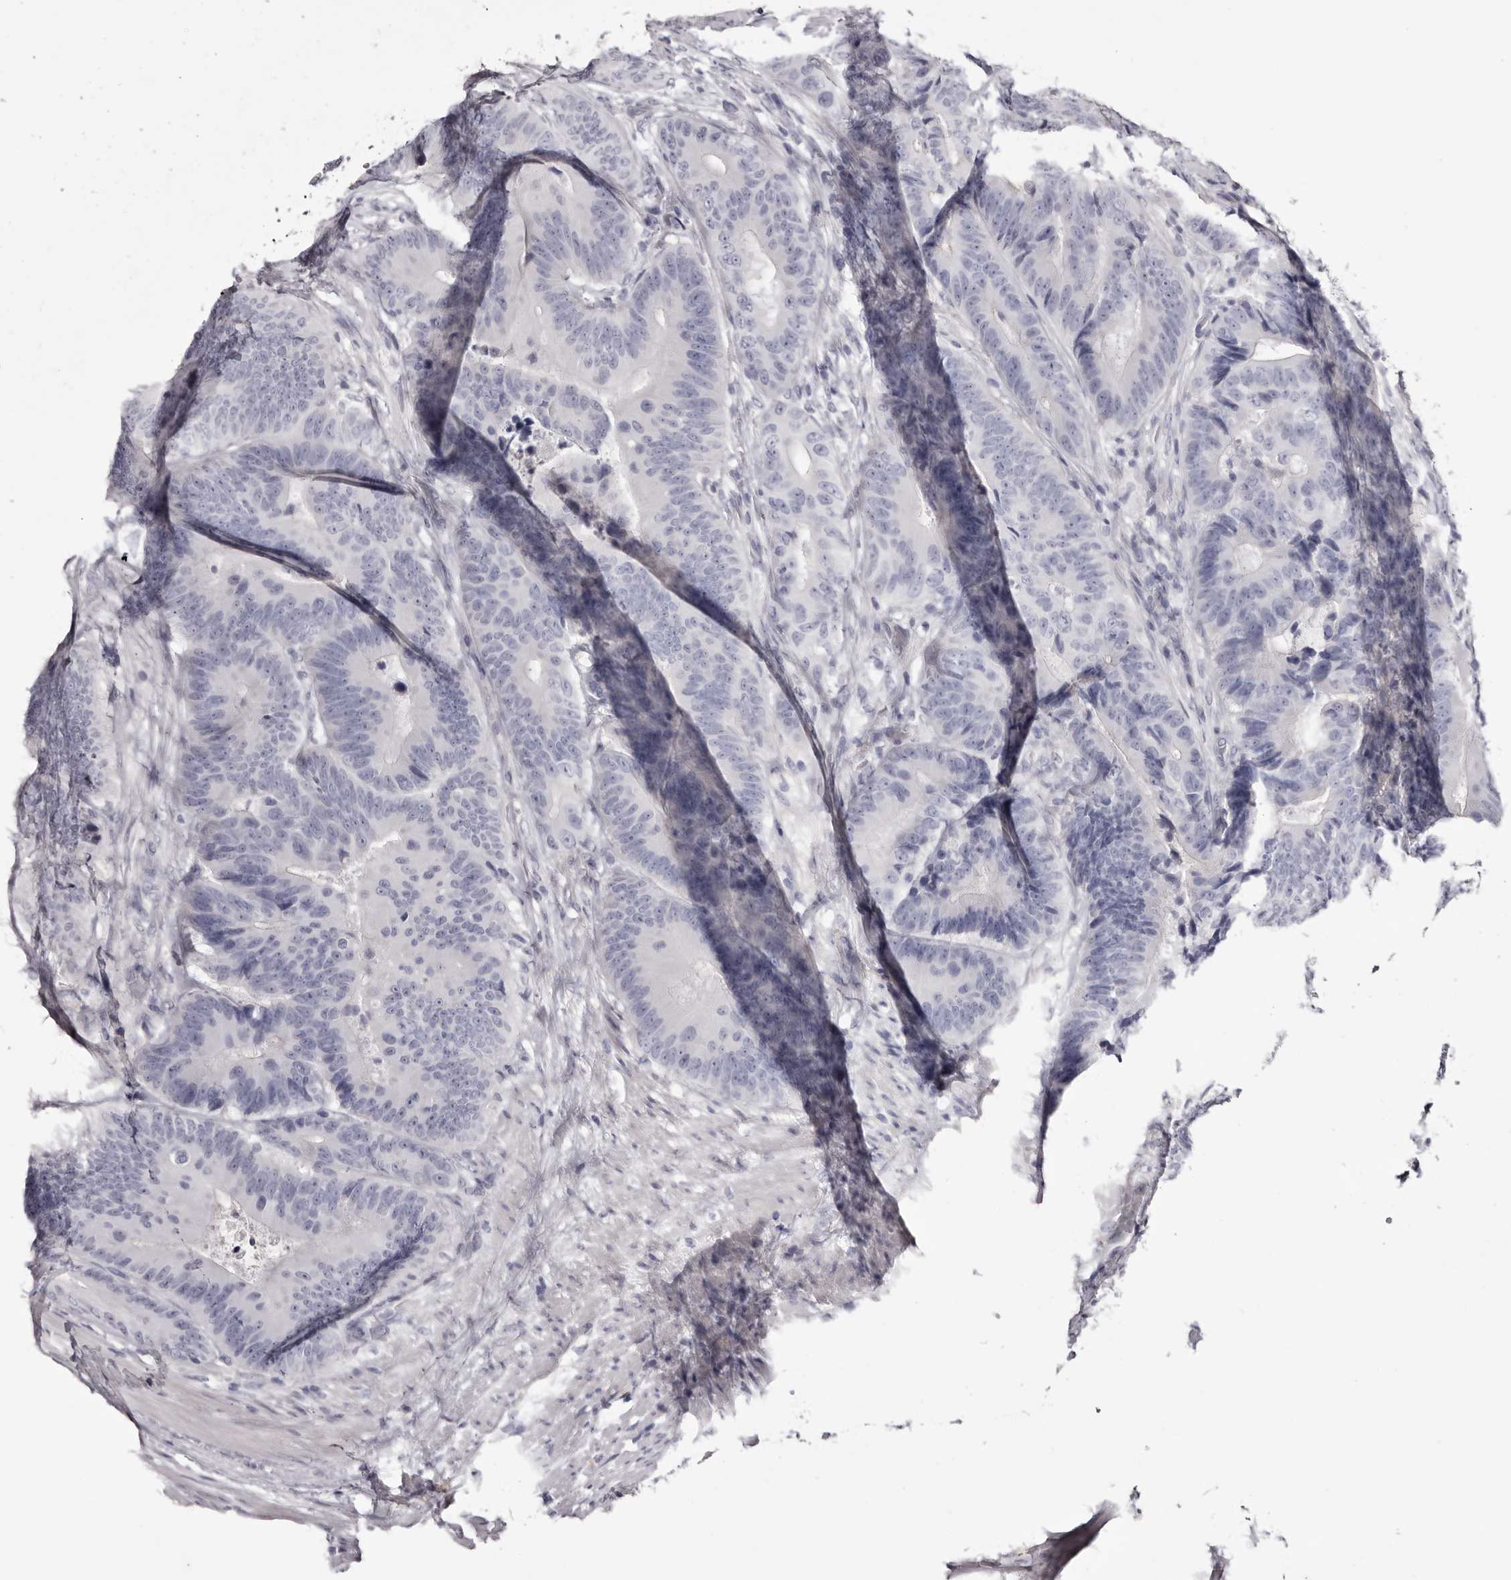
{"staining": {"intensity": "negative", "quantity": "none", "location": "none"}, "tissue": "colorectal cancer", "cell_type": "Tumor cells", "image_type": "cancer", "snomed": [{"axis": "morphology", "description": "Adenocarcinoma, NOS"}, {"axis": "topography", "description": "Colon"}], "caption": "High power microscopy image of an immunohistochemistry (IHC) micrograph of adenocarcinoma (colorectal), revealing no significant positivity in tumor cells.", "gene": "CA6", "patient": {"sex": "male", "age": 83}}